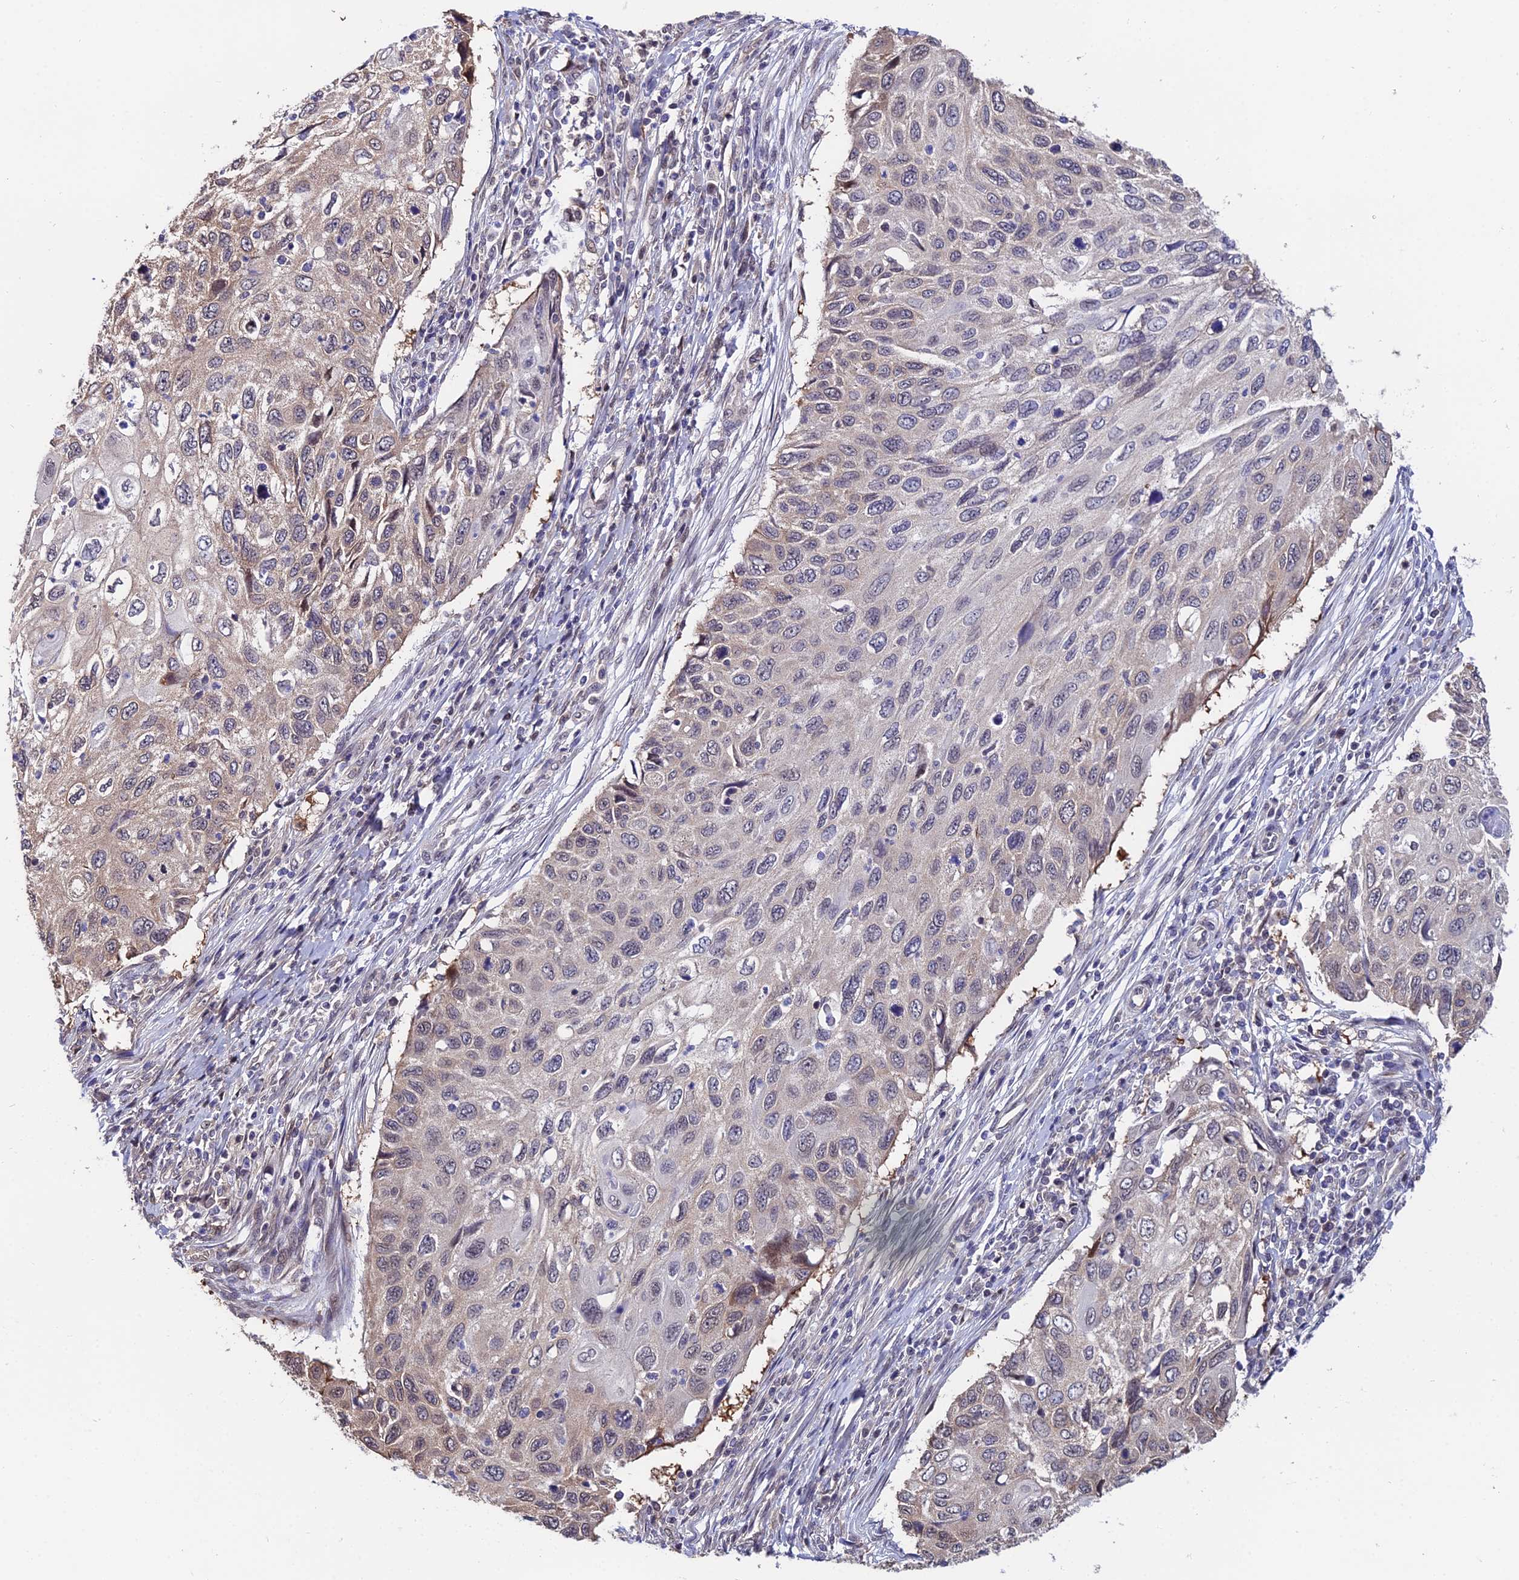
{"staining": {"intensity": "weak", "quantity": "25%-75%", "location": "cytoplasmic/membranous"}, "tissue": "cervical cancer", "cell_type": "Tumor cells", "image_type": "cancer", "snomed": [{"axis": "morphology", "description": "Squamous cell carcinoma, NOS"}, {"axis": "topography", "description": "Cervix"}], "caption": "Protein staining shows weak cytoplasmic/membranous expression in approximately 25%-75% of tumor cells in squamous cell carcinoma (cervical).", "gene": "INPP4A", "patient": {"sex": "female", "age": 70}}